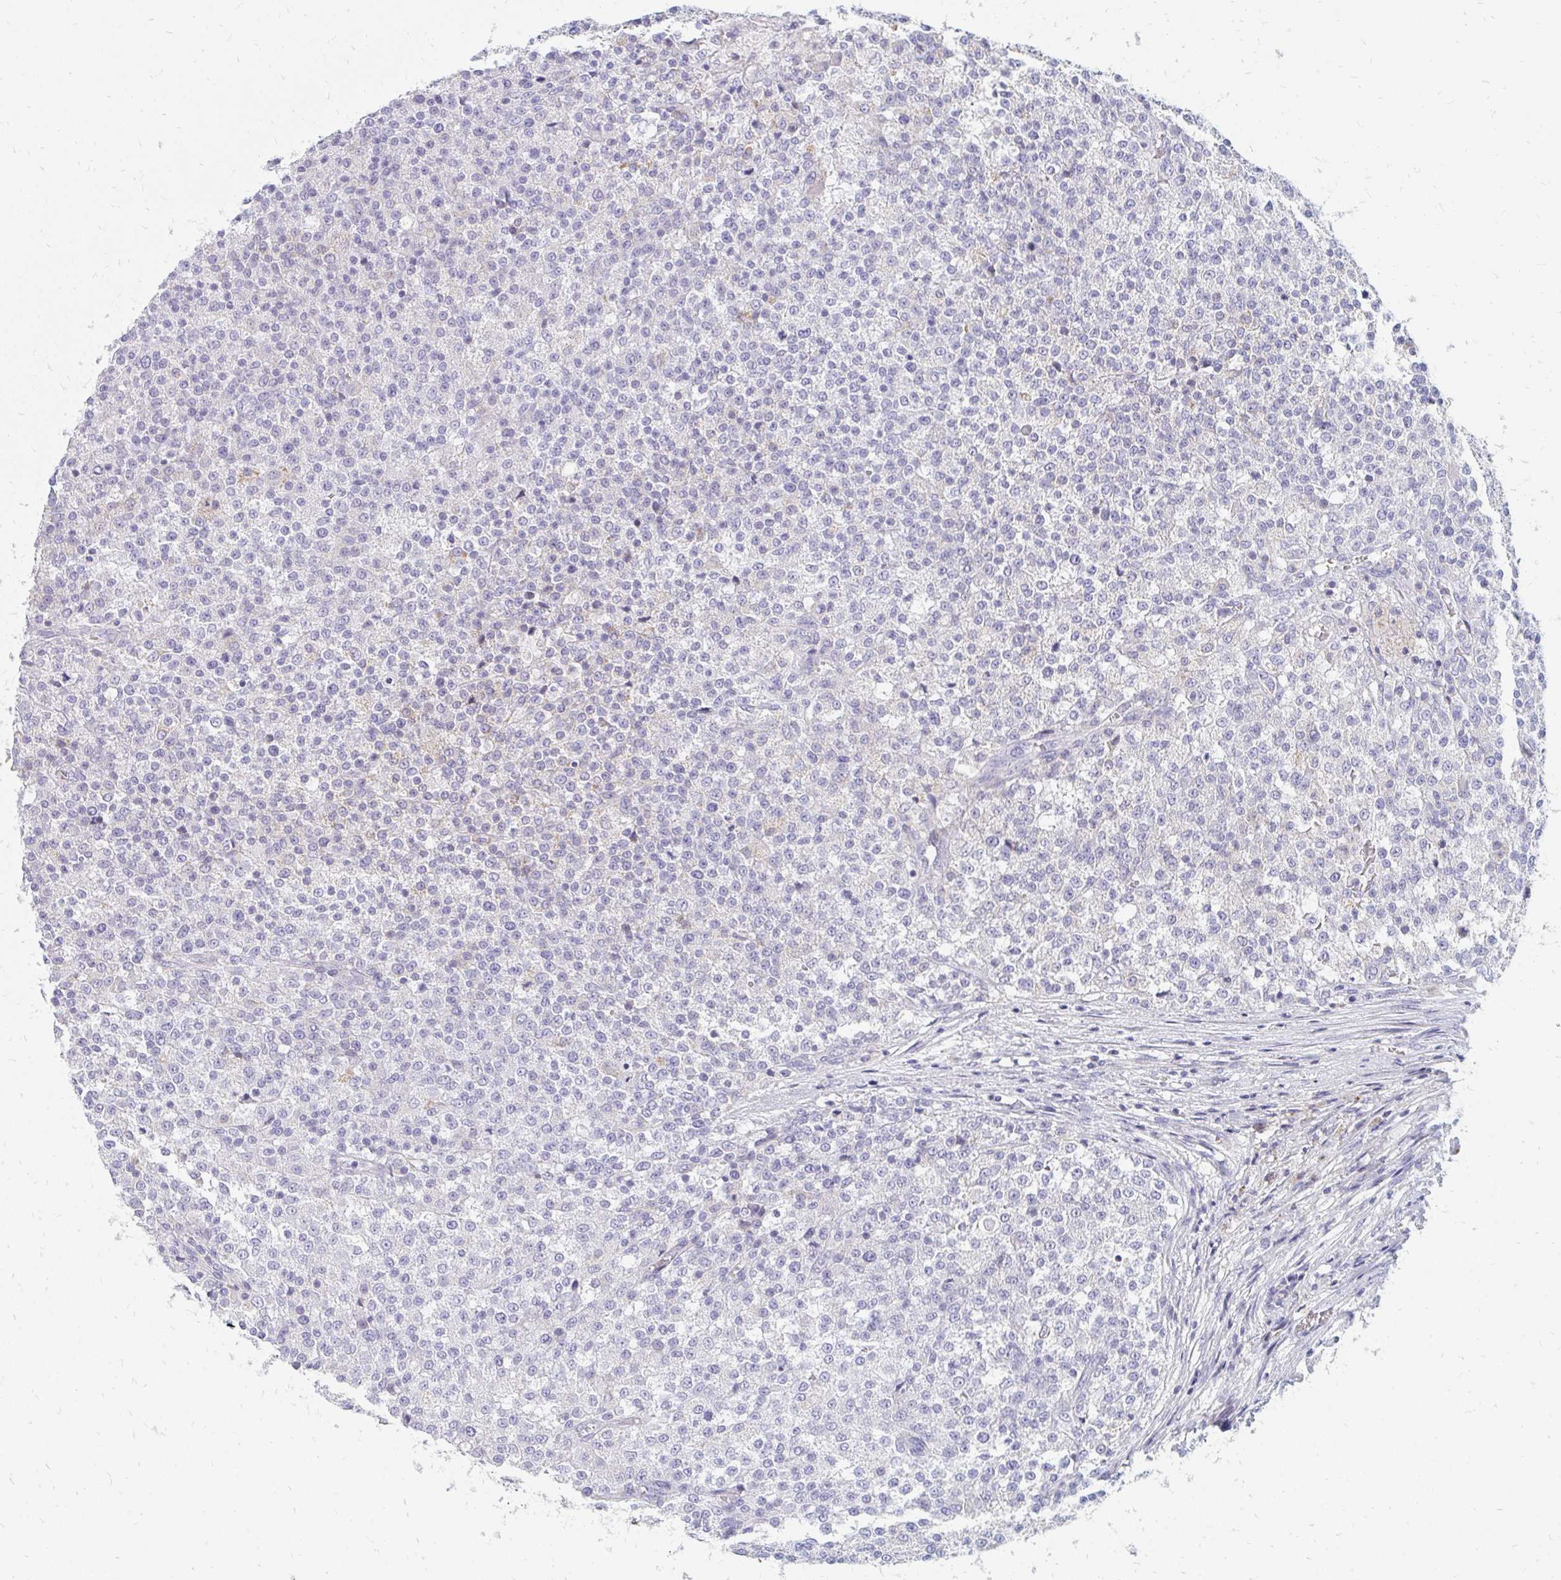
{"staining": {"intensity": "negative", "quantity": "none", "location": "none"}, "tissue": "testis cancer", "cell_type": "Tumor cells", "image_type": "cancer", "snomed": [{"axis": "morphology", "description": "Seminoma, NOS"}, {"axis": "topography", "description": "Testis"}], "caption": "Seminoma (testis) was stained to show a protein in brown. There is no significant expression in tumor cells.", "gene": "OR10V1", "patient": {"sex": "male", "age": 59}}